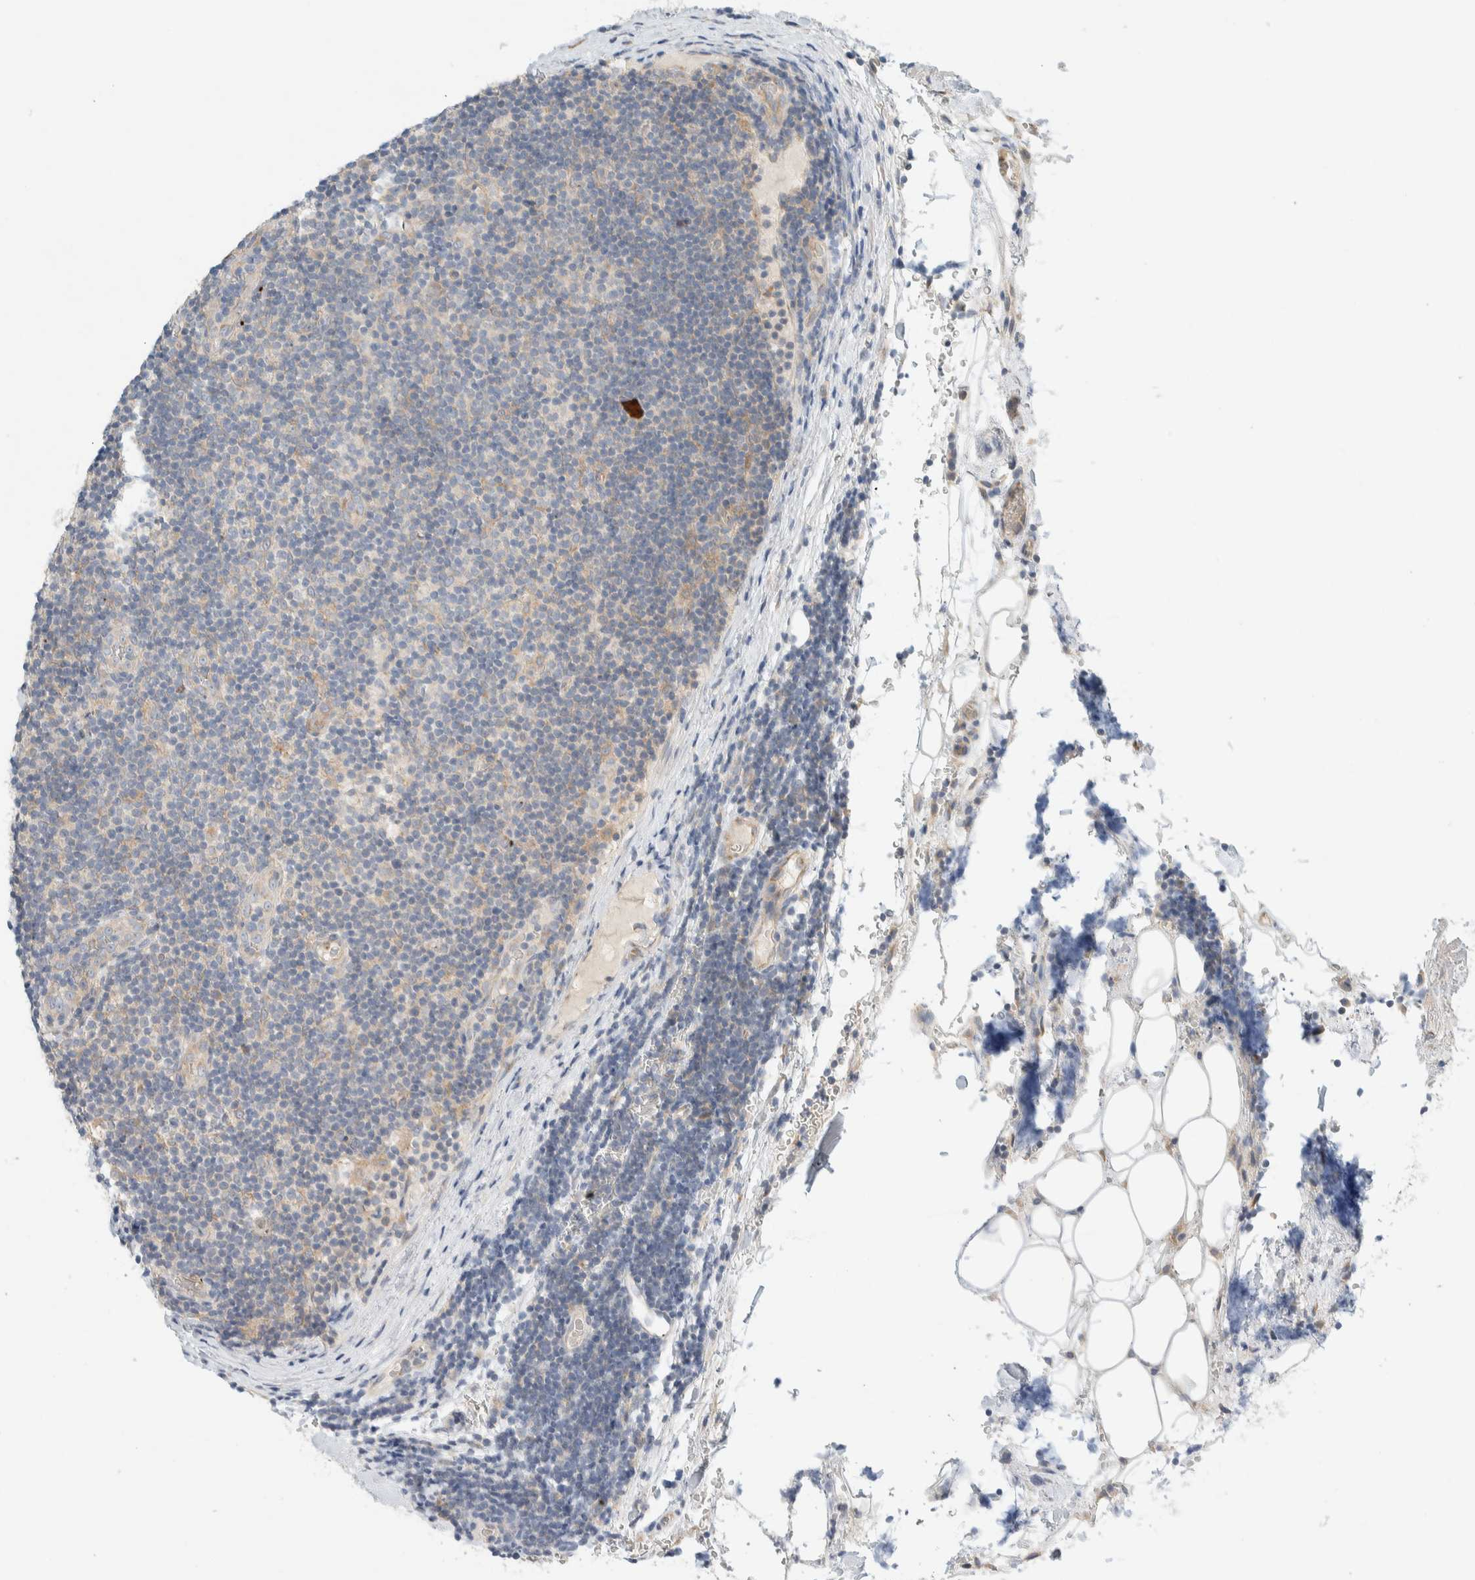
{"staining": {"intensity": "negative", "quantity": "none", "location": "none"}, "tissue": "lymphoma", "cell_type": "Tumor cells", "image_type": "cancer", "snomed": [{"axis": "morphology", "description": "Malignant lymphoma, non-Hodgkin's type, Low grade"}, {"axis": "topography", "description": "Lymph node"}], "caption": "Tumor cells show no significant expression in malignant lymphoma, non-Hodgkin's type (low-grade).", "gene": "TMEM184B", "patient": {"sex": "male", "age": 83}}